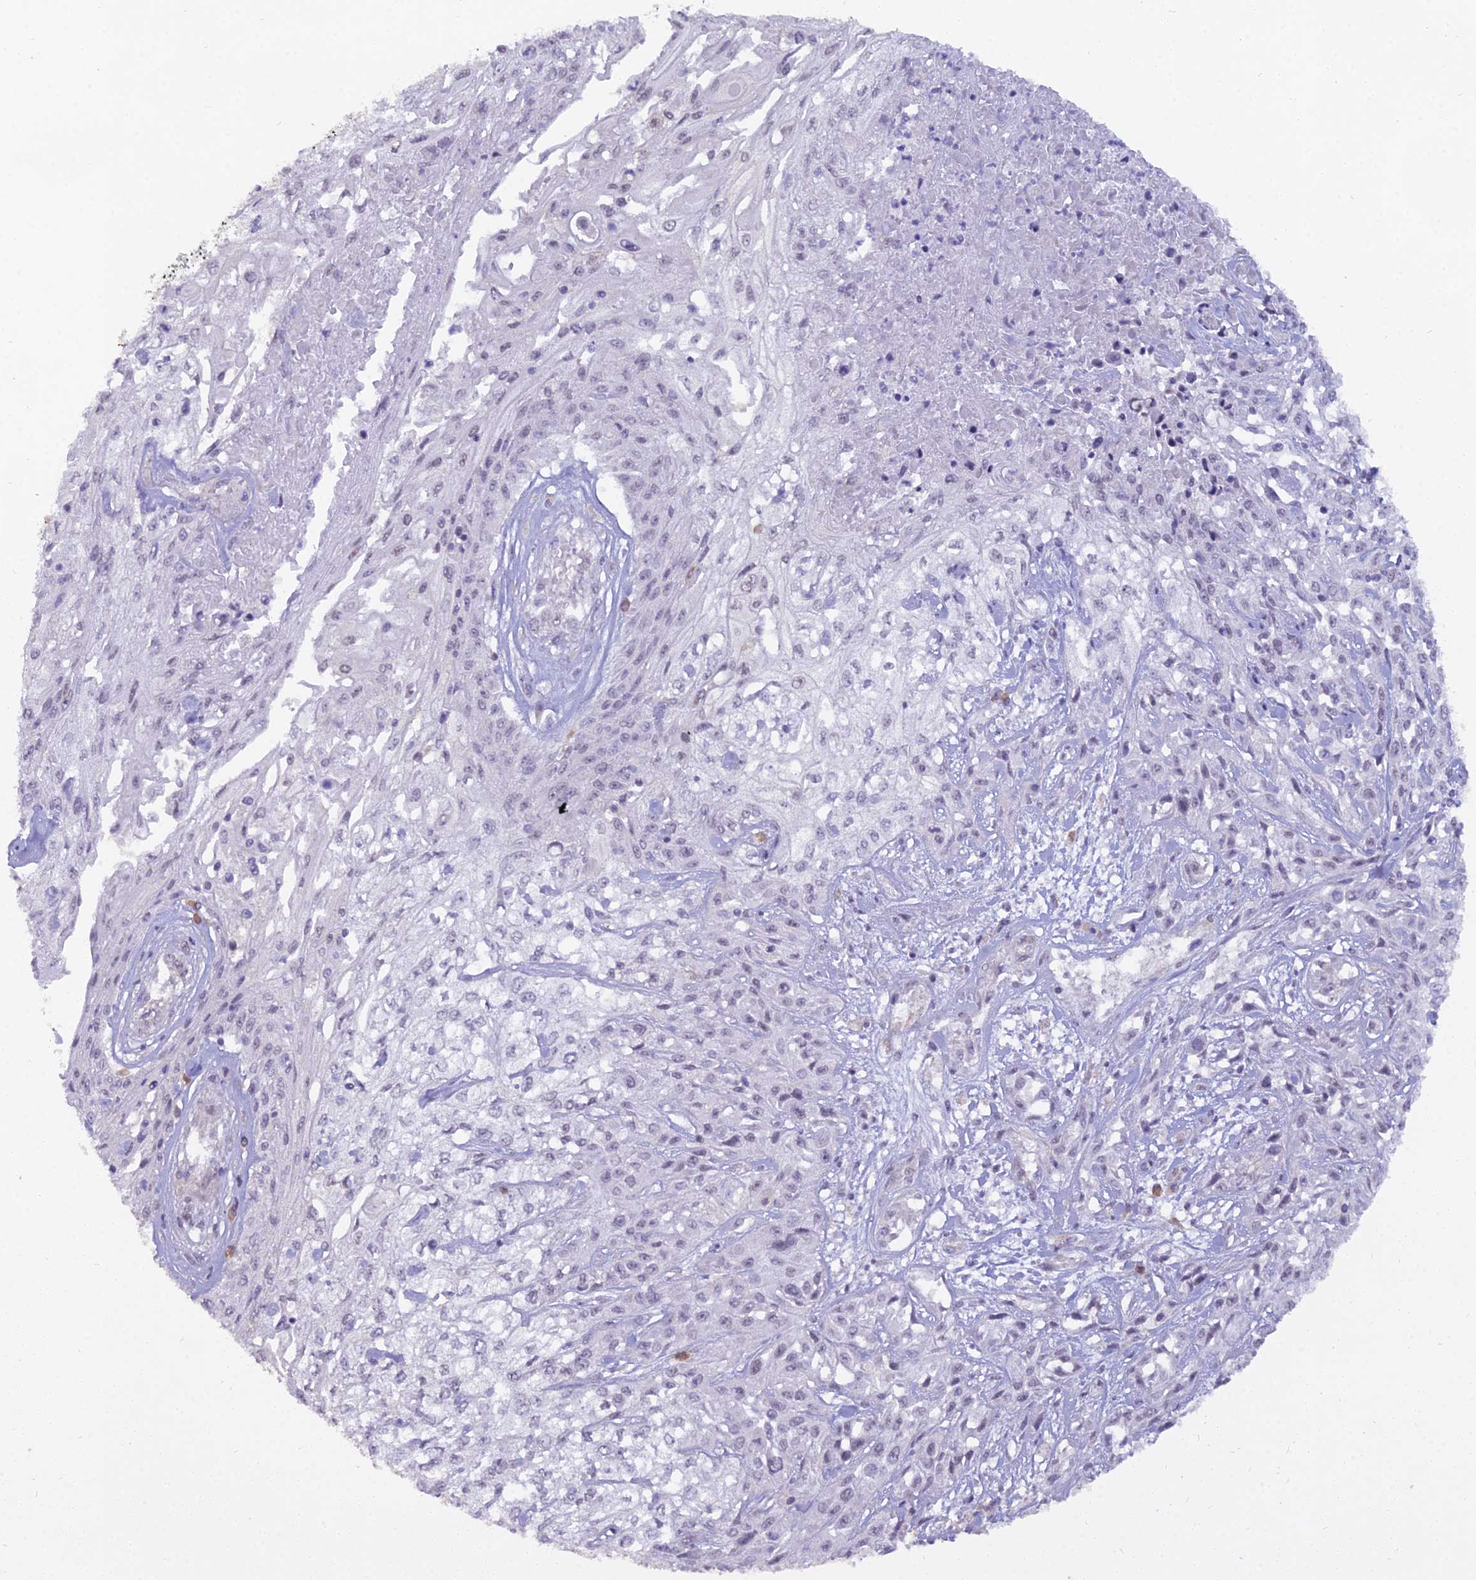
{"staining": {"intensity": "negative", "quantity": "none", "location": "none"}, "tissue": "skin cancer", "cell_type": "Tumor cells", "image_type": "cancer", "snomed": [{"axis": "morphology", "description": "Squamous cell carcinoma, NOS"}, {"axis": "morphology", "description": "Squamous cell carcinoma, metastatic, NOS"}, {"axis": "topography", "description": "Skin"}, {"axis": "topography", "description": "Lymph node"}], "caption": "An immunohistochemistry (IHC) micrograph of skin cancer is shown. There is no staining in tumor cells of skin cancer.", "gene": "BLNK", "patient": {"sex": "male", "age": 75}}